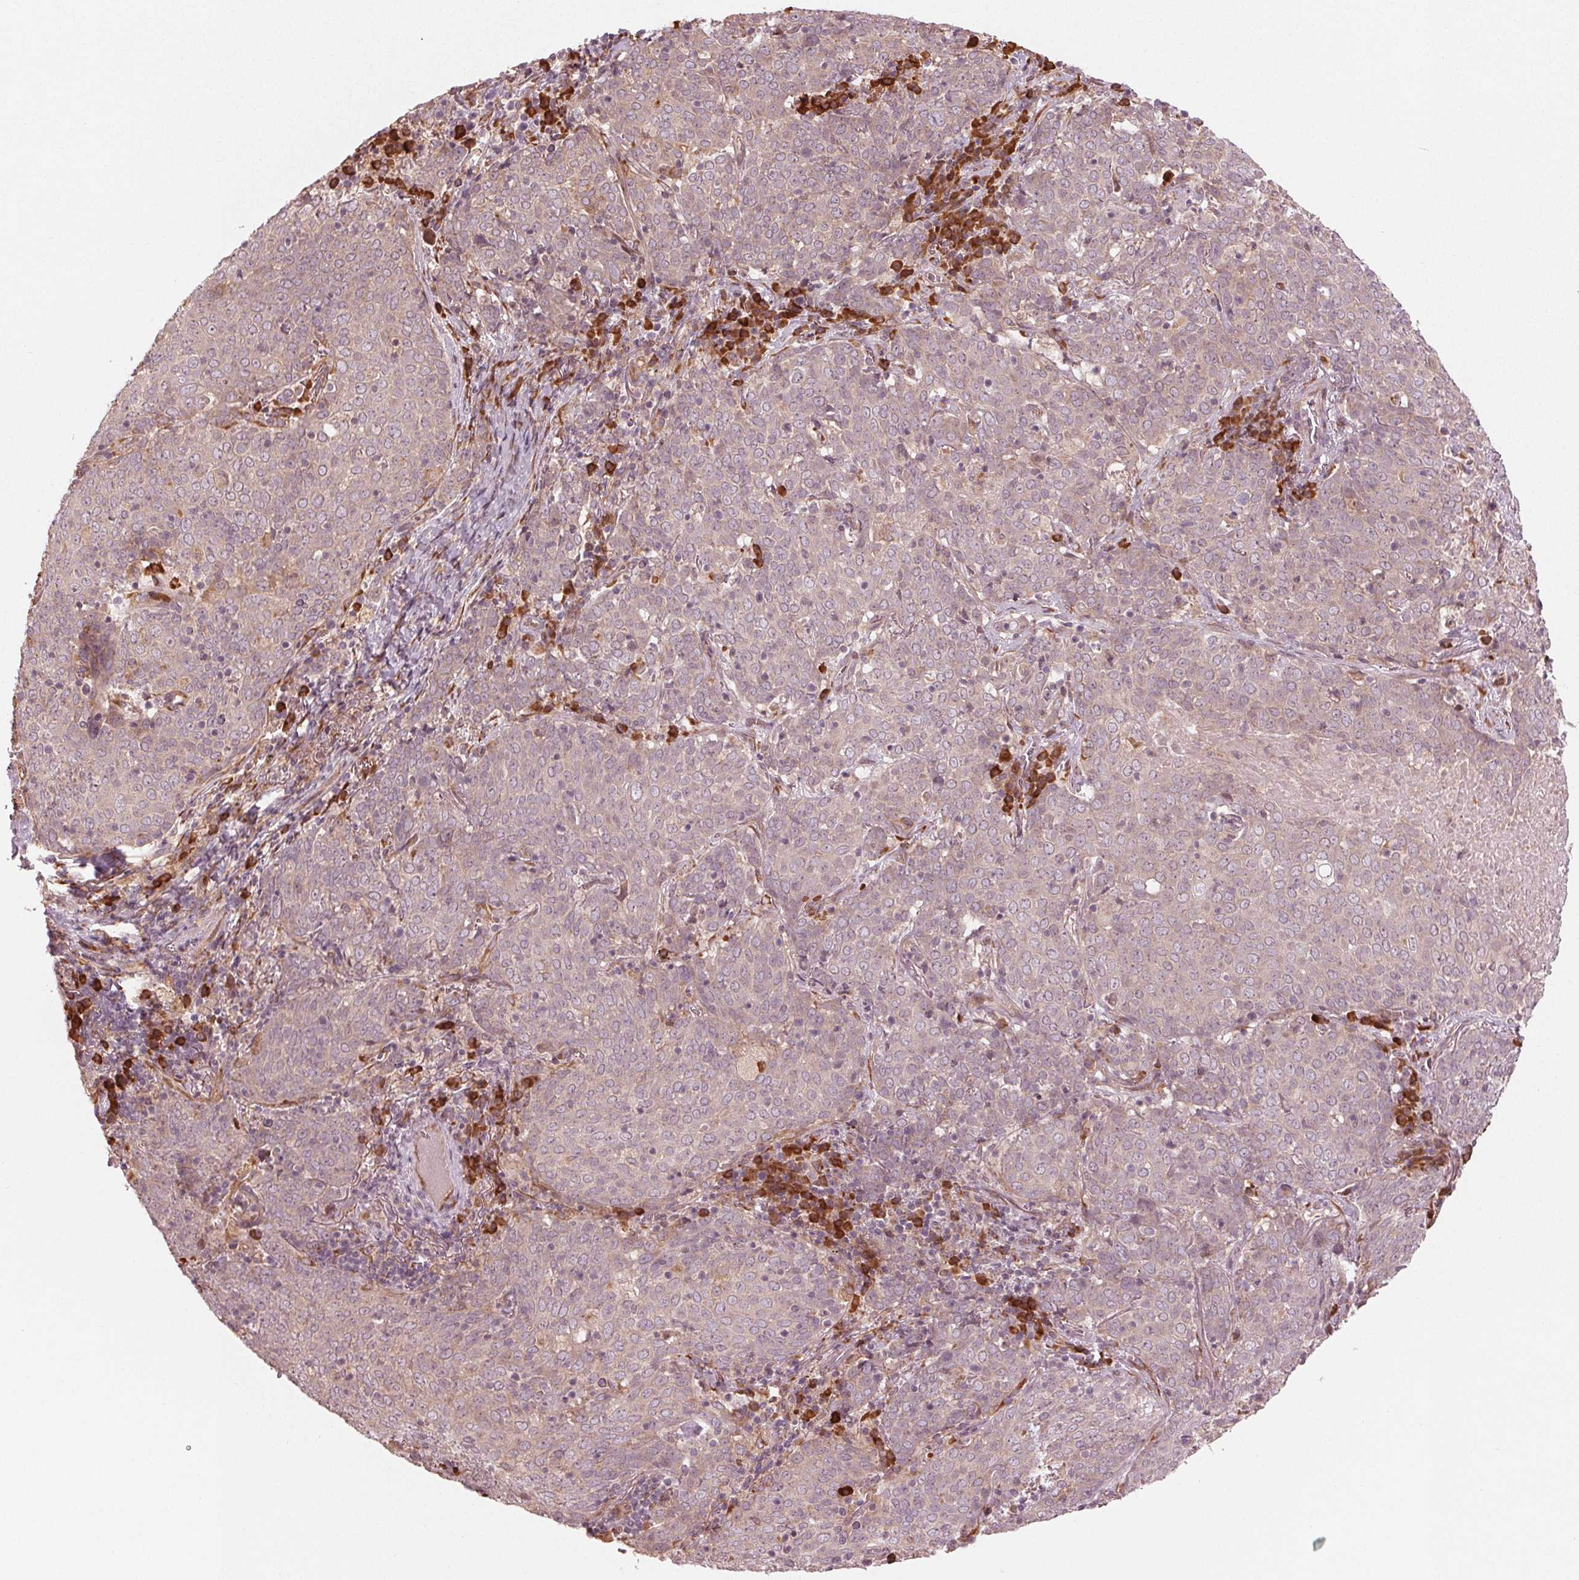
{"staining": {"intensity": "weak", "quantity": "<25%", "location": "cytoplasmic/membranous"}, "tissue": "lung cancer", "cell_type": "Tumor cells", "image_type": "cancer", "snomed": [{"axis": "morphology", "description": "Squamous cell carcinoma, NOS"}, {"axis": "topography", "description": "Lung"}], "caption": "Tumor cells show no significant positivity in squamous cell carcinoma (lung).", "gene": "CMIP", "patient": {"sex": "male", "age": 82}}